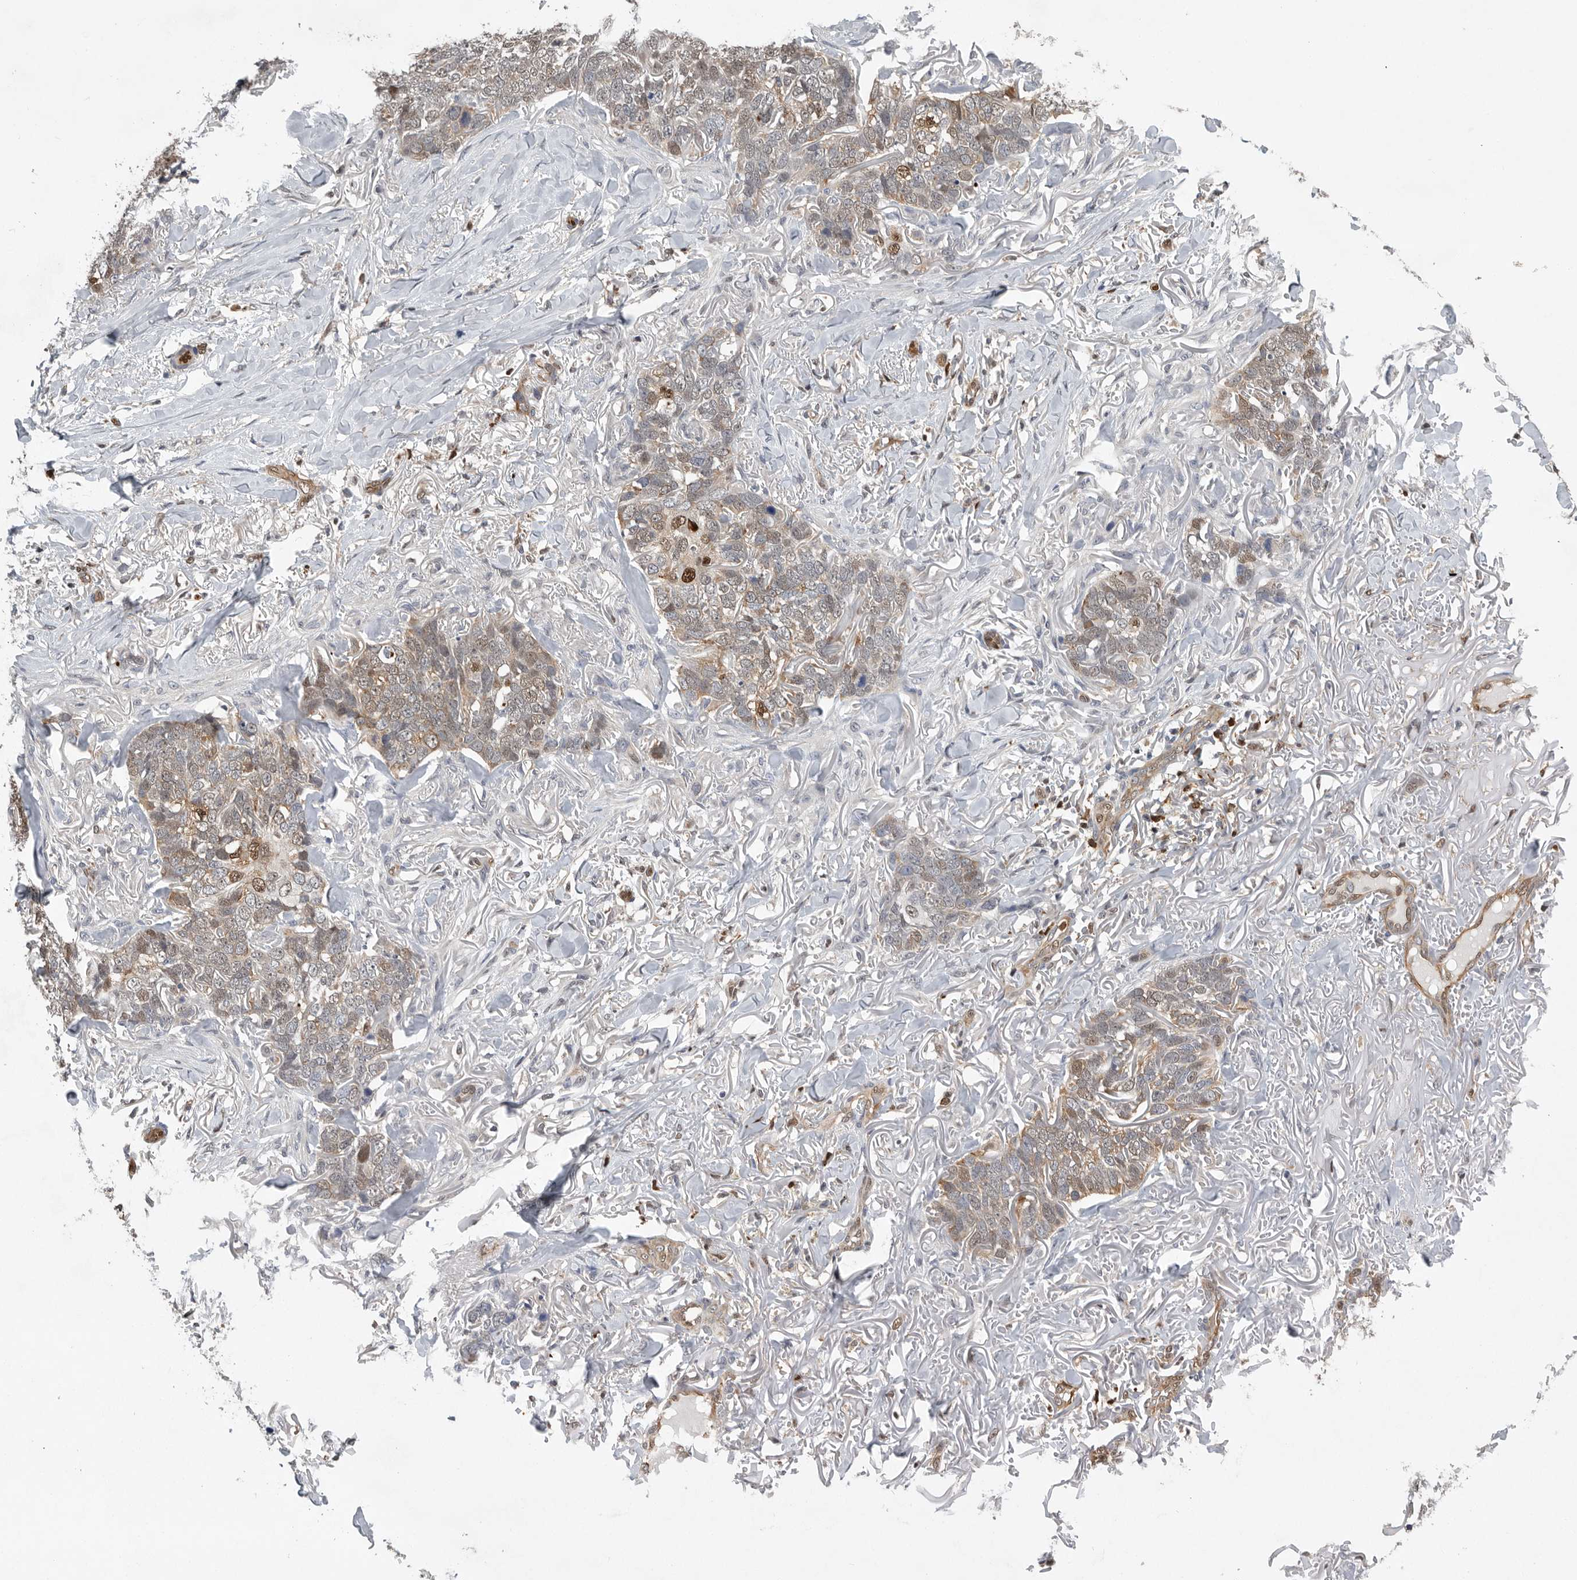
{"staining": {"intensity": "weak", "quantity": ">75%", "location": "cytoplasmic/membranous,nuclear"}, "tissue": "skin cancer", "cell_type": "Tumor cells", "image_type": "cancer", "snomed": [{"axis": "morphology", "description": "Normal tissue, NOS"}, {"axis": "morphology", "description": "Basal cell carcinoma"}, {"axis": "topography", "description": "Skin"}], "caption": "A low amount of weak cytoplasmic/membranous and nuclear expression is appreciated in approximately >75% of tumor cells in skin basal cell carcinoma tissue. The staining was performed using DAB (3,3'-diaminobenzidine), with brown indicating positive protein expression. Nuclei are stained blue with hematoxylin.", "gene": "PDCD4", "patient": {"sex": "male", "age": 77}}